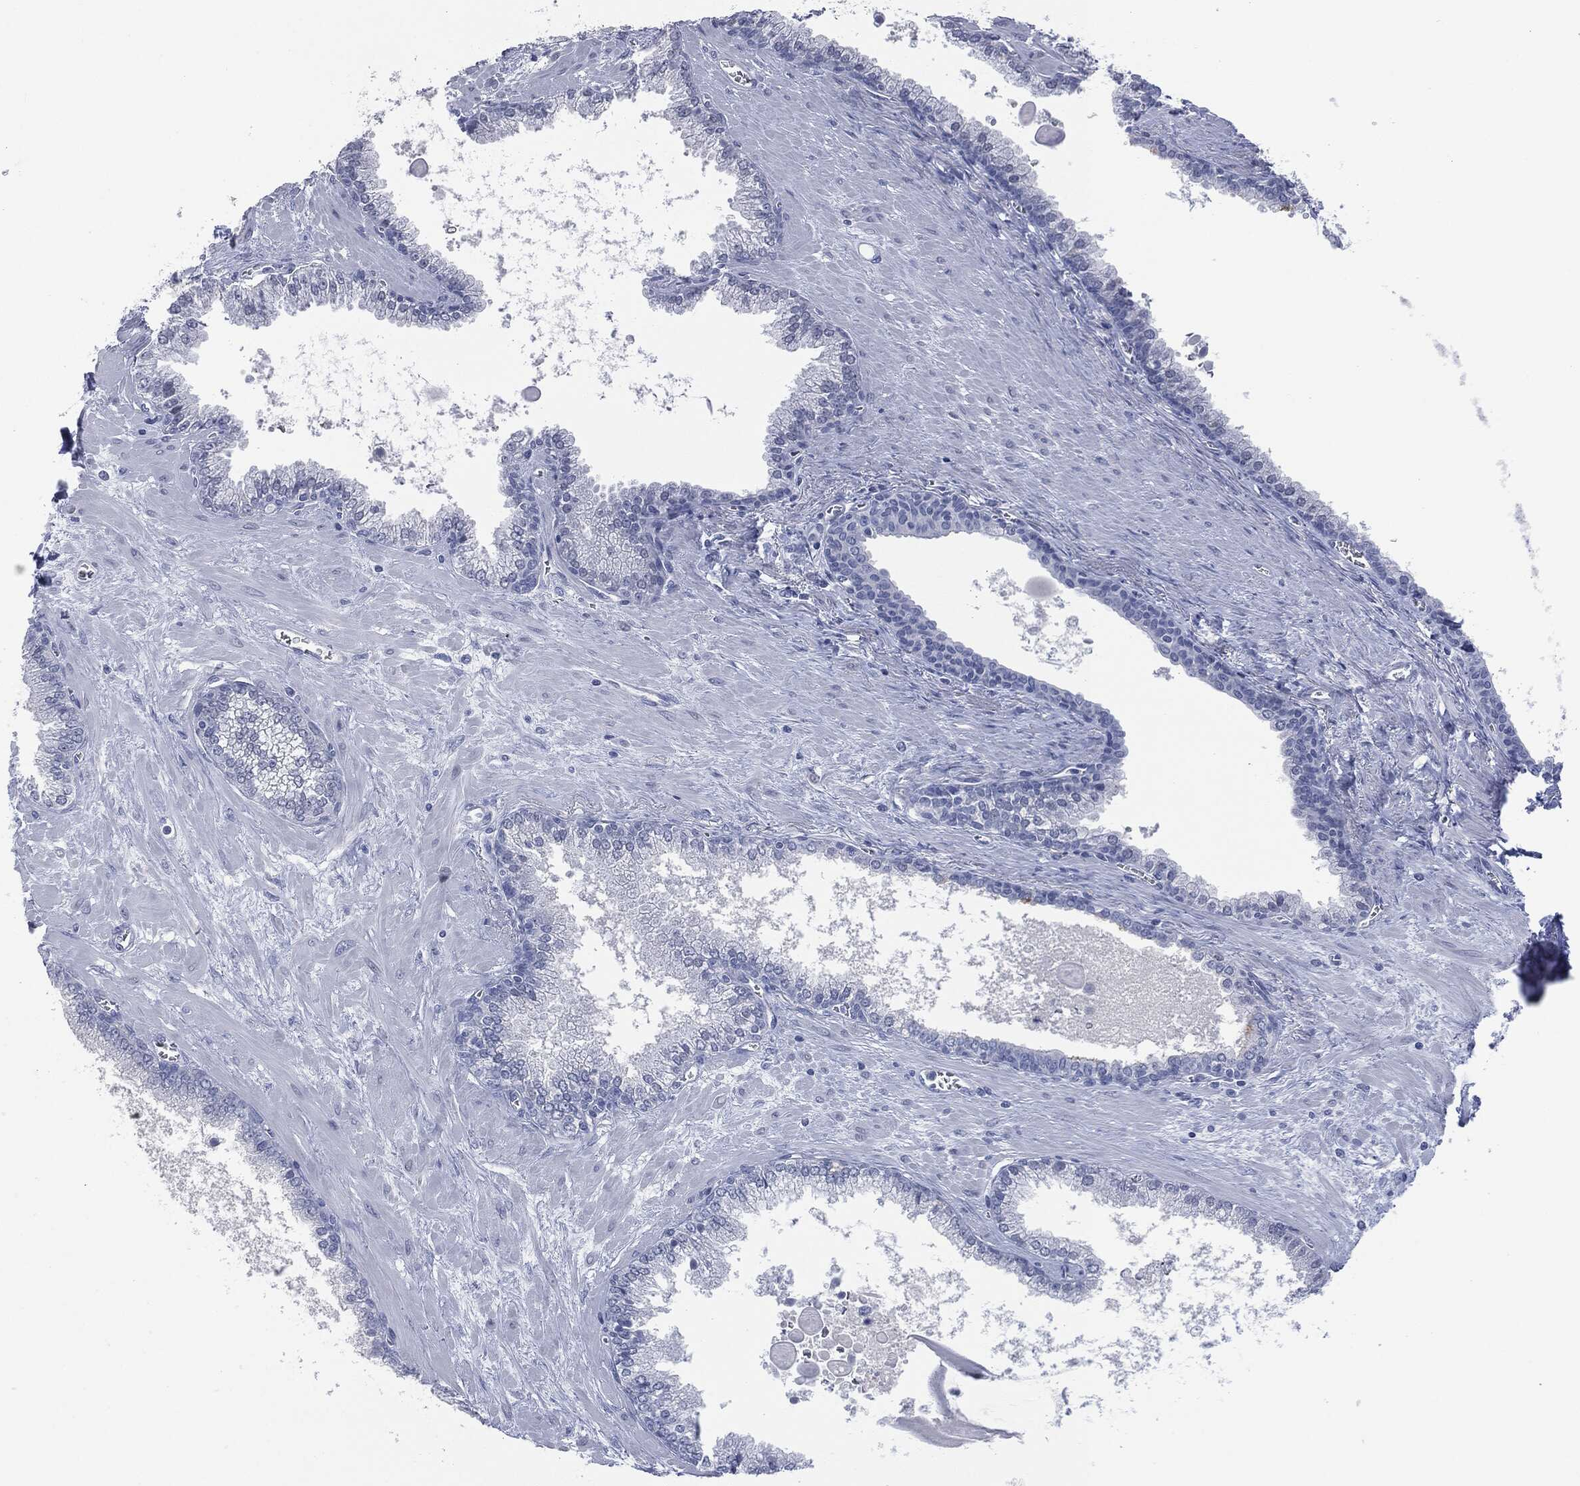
{"staining": {"intensity": "negative", "quantity": "none", "location": "none"}, "tissue": "prostate cancer", "cell_type": "Tumor cells", "image_type": "cancer", "snomed": [{"axis": "morphology", "description": "Adenocarcinoma, NOS"}, {"axis": "topography", "description": "Prostate"}], "caption": "The image demonstrates no staining of tumor cells in adenocarcinoma (prostate).", "gene": "MUC16", "patient": {"sex": "male", "age": 56}}